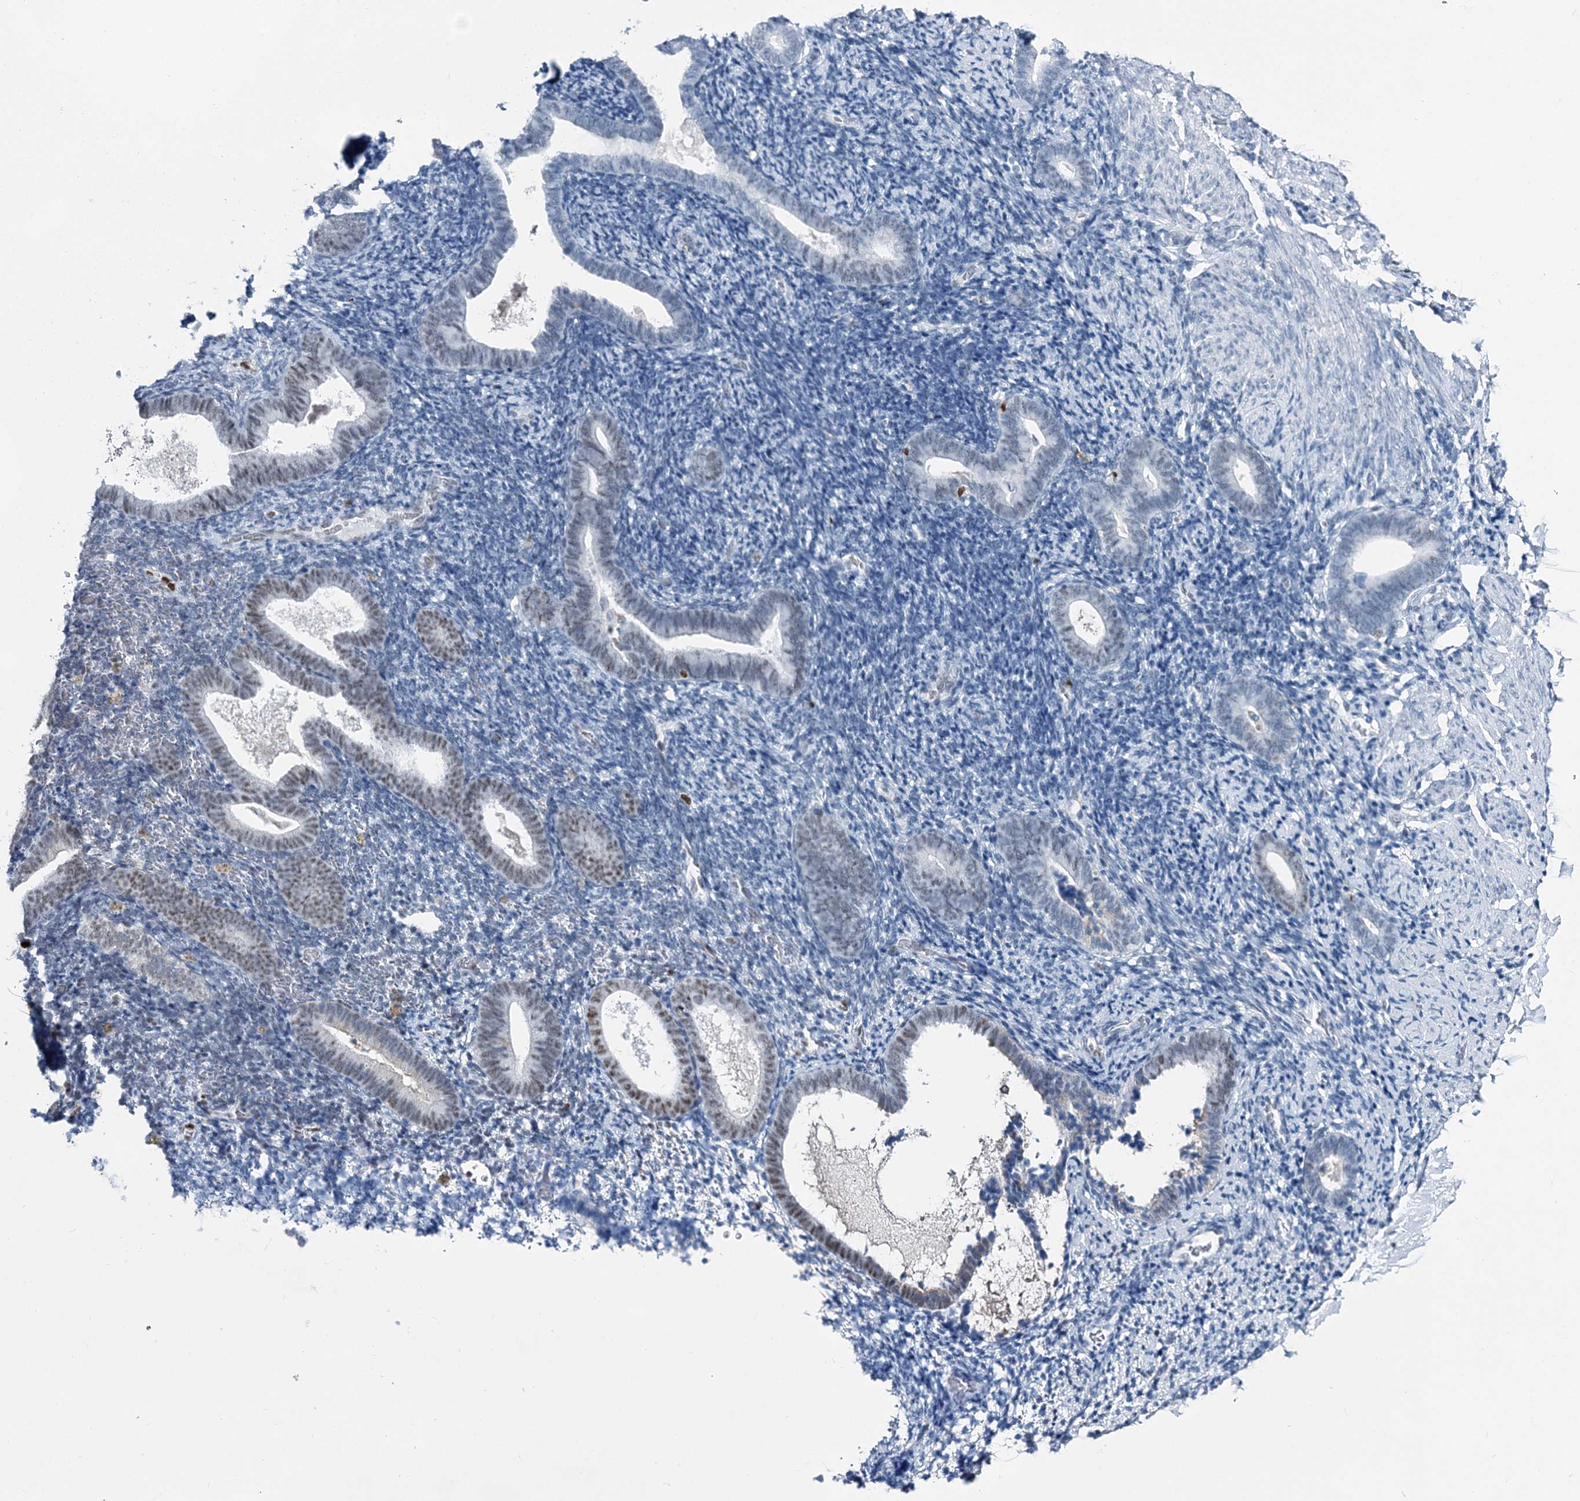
{"staining": {"intensity": "negative", "quantity": "none", "location": "none"}, "tissue": "endometrium", "cell_type": "Cells in endometrial stroma", "image_type": "normal", "snomed": [{"axis": "morphology", "description": "Normal tissue, NOS"}, {"axis": "topography", "description": "Endometrium"}], "caption": "IHC histopathology image of benign endometrium: endometrium stained with DAB demonstrates no significant protein expression in cells in endometrial stroma. Nuclei are stained in blue.", "gene": "HAT1", "patient": {"sex": "female", "age": 51}}